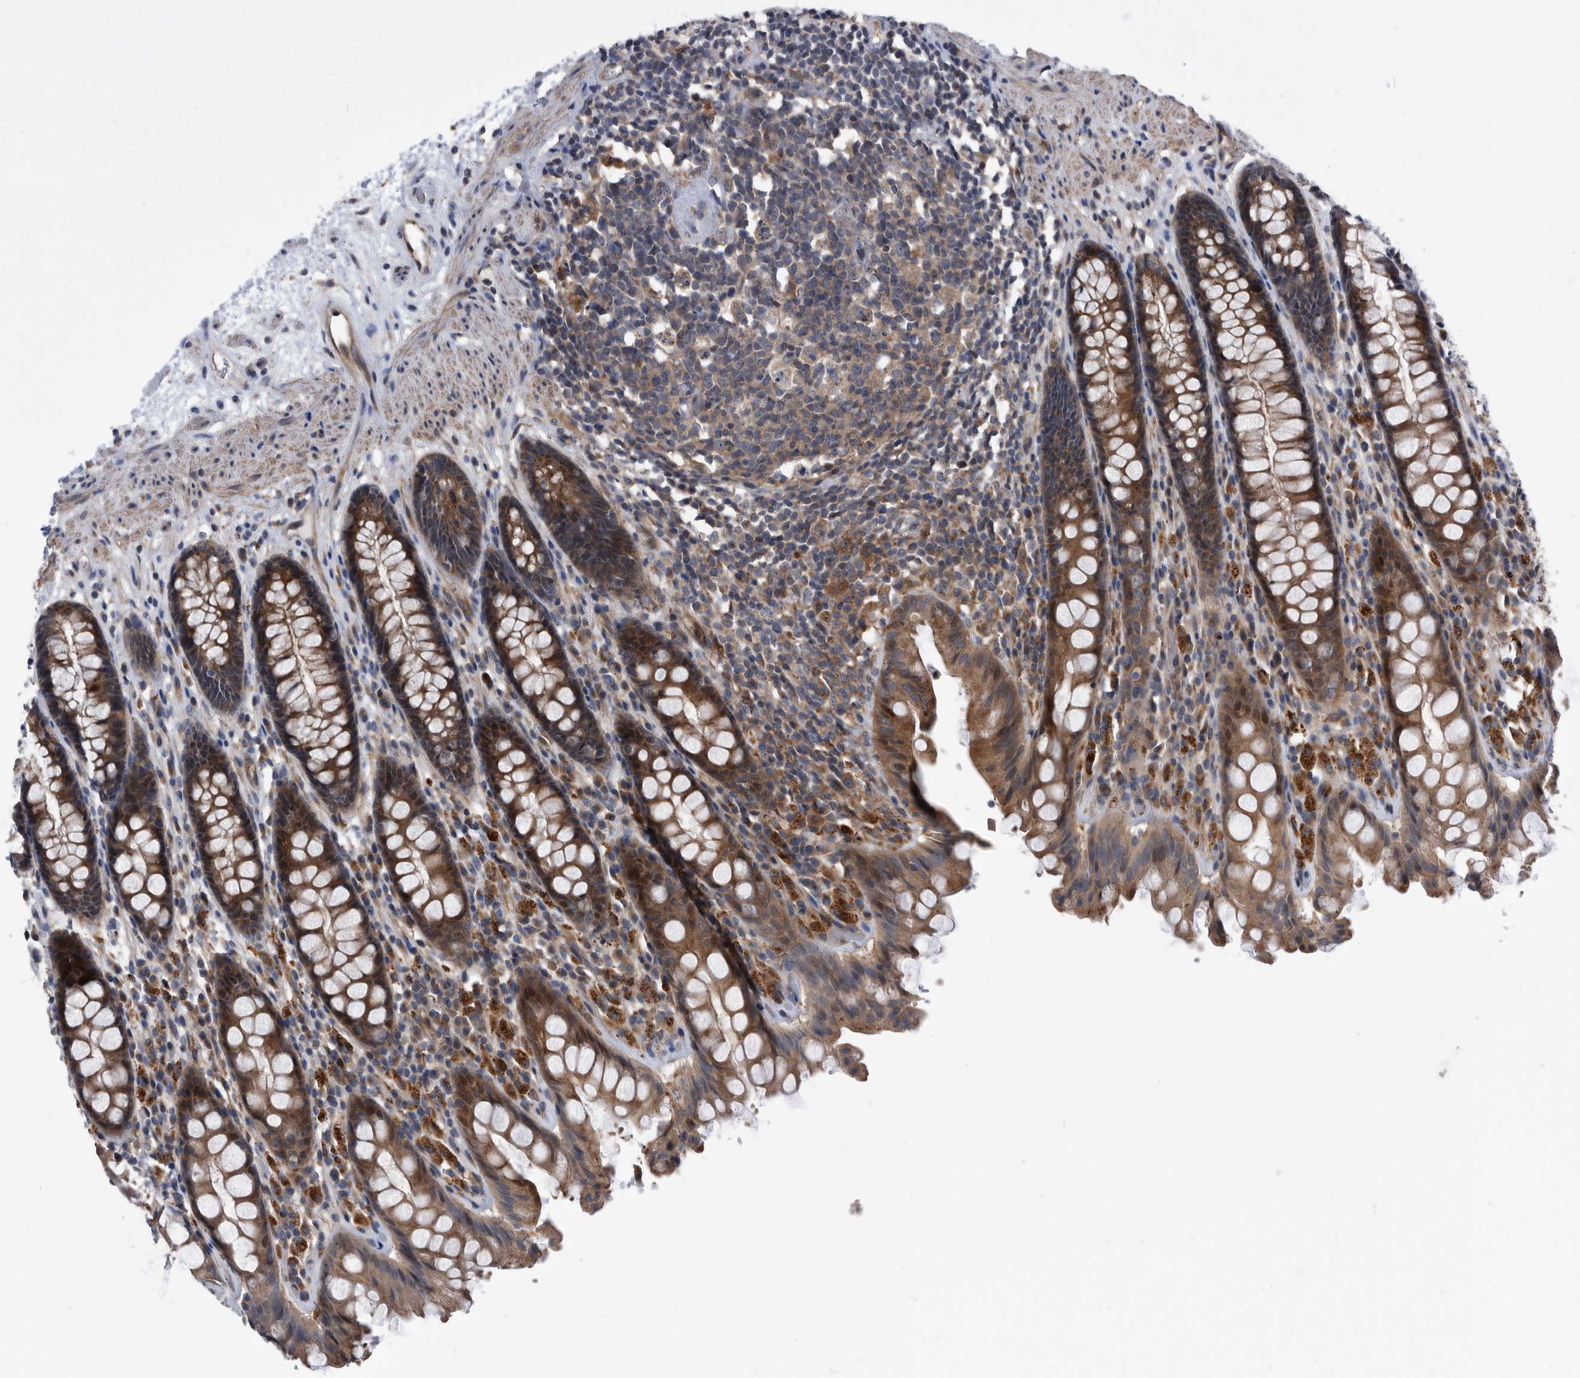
{"staining": {"intensity": "moderate", "quantity": ">75%", "location": "cytoplasmic/membranous,nuclear"}, "tissue": "rectum", "cell_type": "Glandular cells", "image_type": "normal", "snomed": [{"axis": "morphology", "description": "Normal tissue, NOS"}, {"axis": "topography", "description": "Rectum"}], "caption": "An image of rectum stained for a protein demonstrates moderate cytoplasmic/membranous,nuclear brown staining in glandular cells.", "gene": "BAIAP3", "patient": {"sex": "male", "age": 64}}